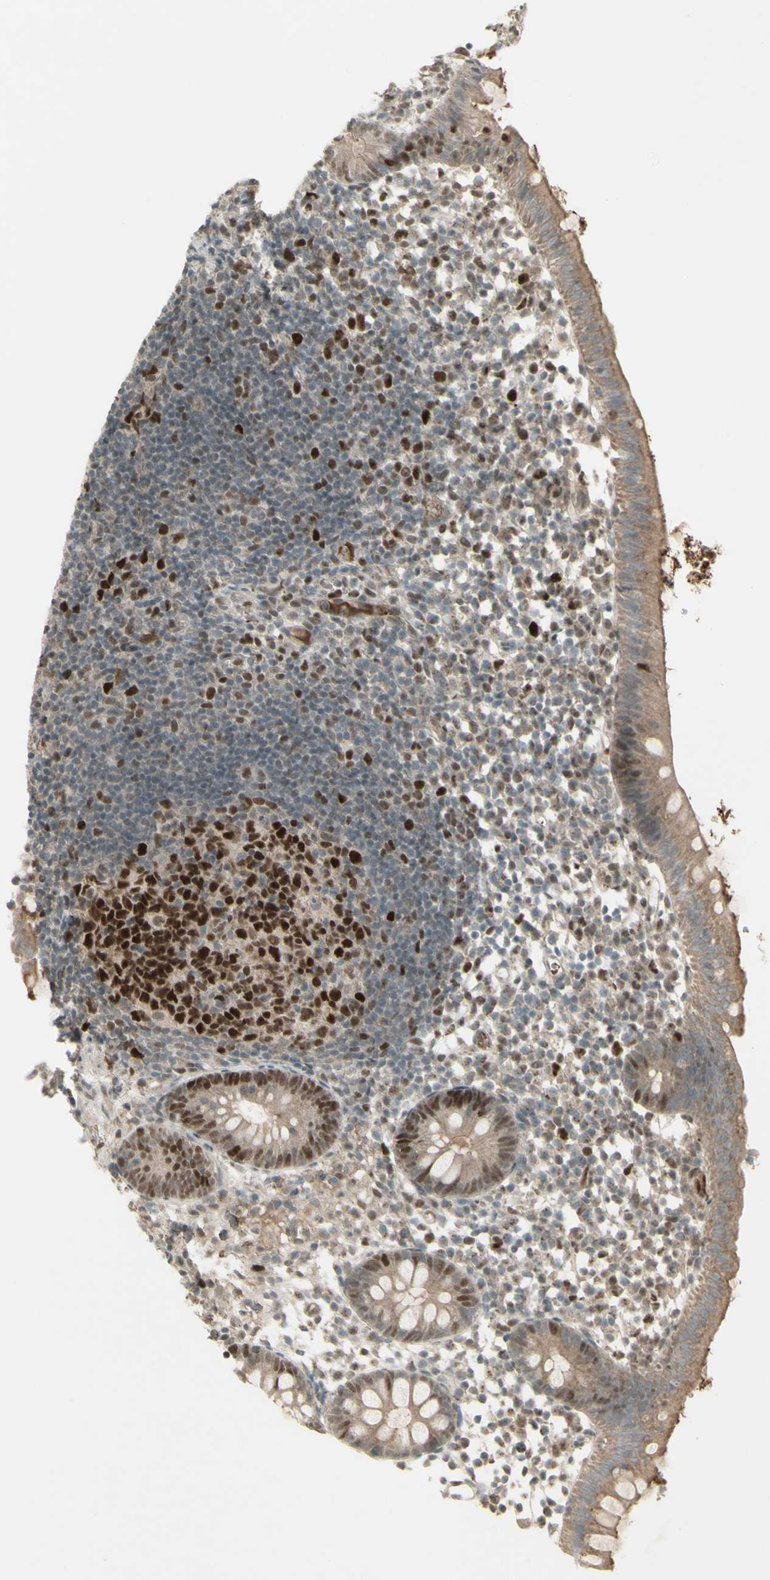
{"staining": {"intensity": "moderate", "quantity": "25%-75%", "location": "cytoplasmic/membranous,nuclear"}, "tissue": "appendix", "cell_type": "Glandular cells", "image_type": "normal", "snomed": [{"axis": "morphology", "description": "Normal tissue, NOS"}, {"axis": "topography", "description": "Appendix"}], "caption": "The micrograph displays staining of benign appendix, revealing moderate cytoplasmic/membranous,nuclear protein positivity (brown color) within glandular cells.", "gene": "MSH6", "patient": {"sex": "female", "age": 20}}